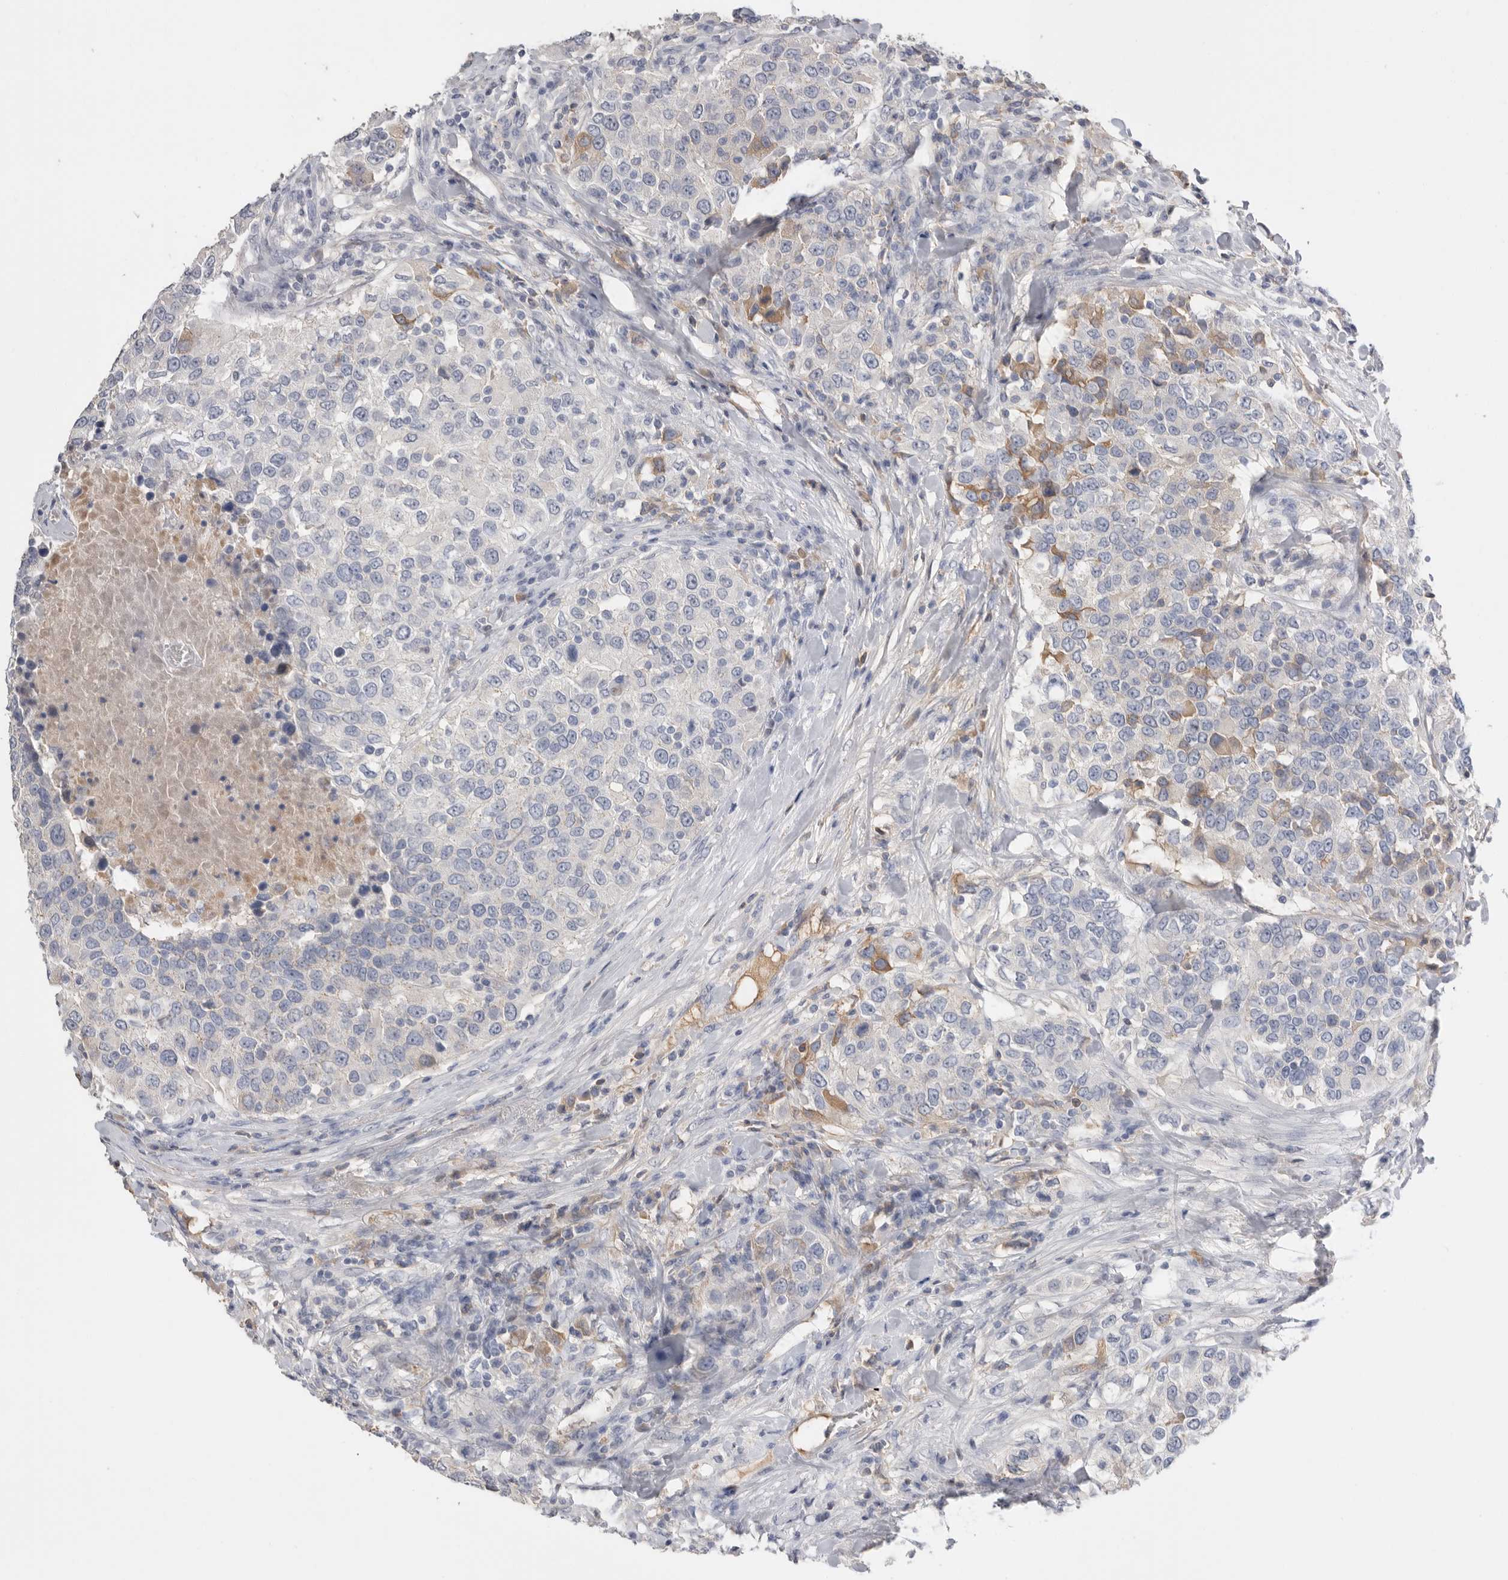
{"staining": {"intensity": "negative", "quantity": "none", "location": "none"}, "tissue": "urothelial cancer", "cell_type": "Tumor cells", "image_type": "cancer", "snomed": [{"axis": "morphology", "description": "Urothelial carcinoma, High grade"}, {"axis": "topography", "description": "Urinary bladder"}], "caption": "This photomicrograph is of urothelial cancer stained with immunohistochemistry (IHC) to label a protein in brown with the nuclei are counter-stained blue. There is no staining in tumor cells.", "gene": "APOA2", "patient": {"sex": "female", "age": 80}}